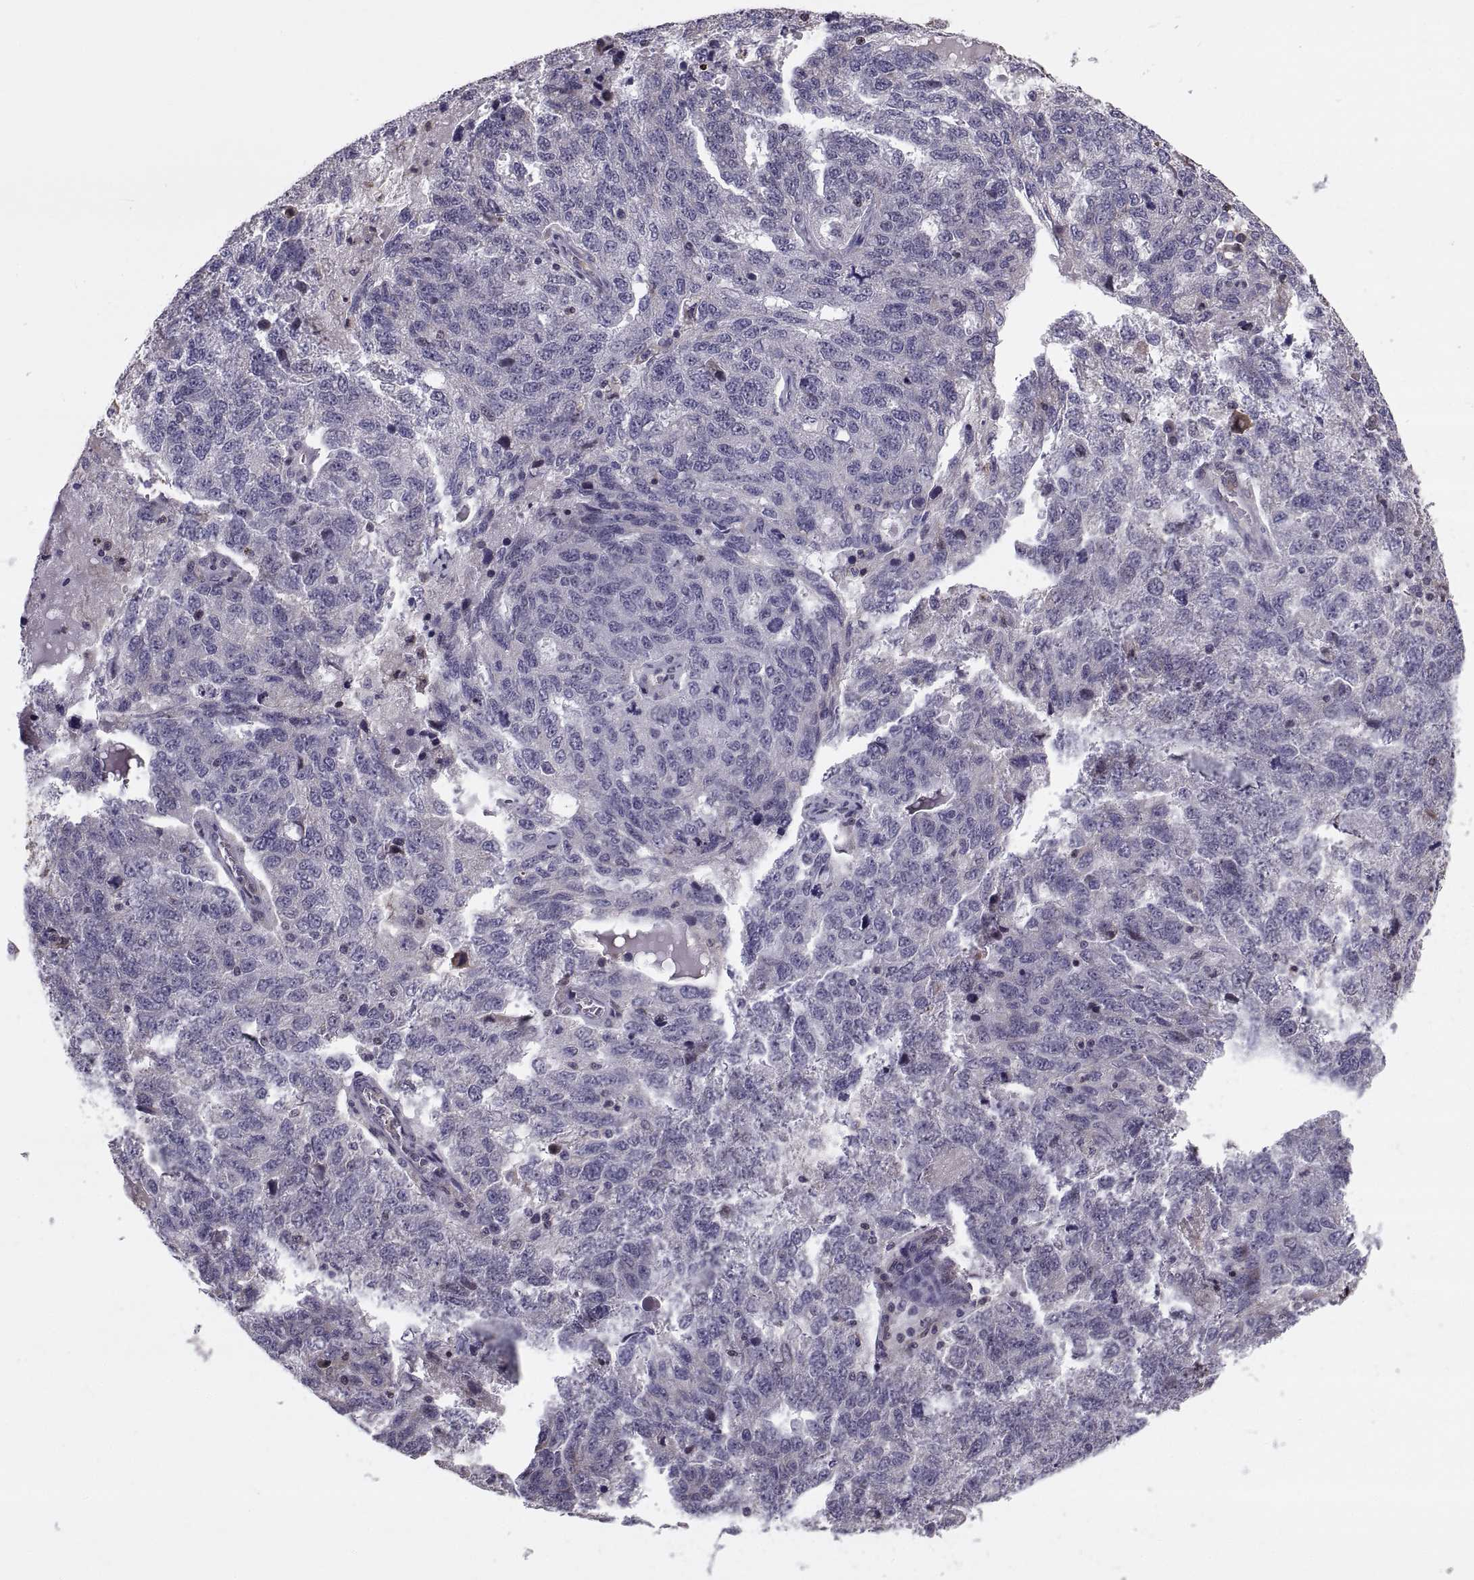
{"staining": {"intensity": "negative", "quantity": "none", "location": "none"}, "tissue": "ovarian cancer", "cell_type": "Tumor cells", "image_type": "cancer", "snomed": [{"axis": "morphology", "description": "Cystadenocarcinoma, serous, NOS"}, {"axis": "topography", "description": "Ovary"}], "caption": "A high-resolution histopathology image shows immunohistochemistry (IHC) staining of ovarian cancer, which shows no significant expression in tumor cells. The staining is performed using DAB brown chromogen with nuclei counter-stained in using hematoxylin.", "gene": "ANO1", "patient": {"sex": "female", "age": 71}}